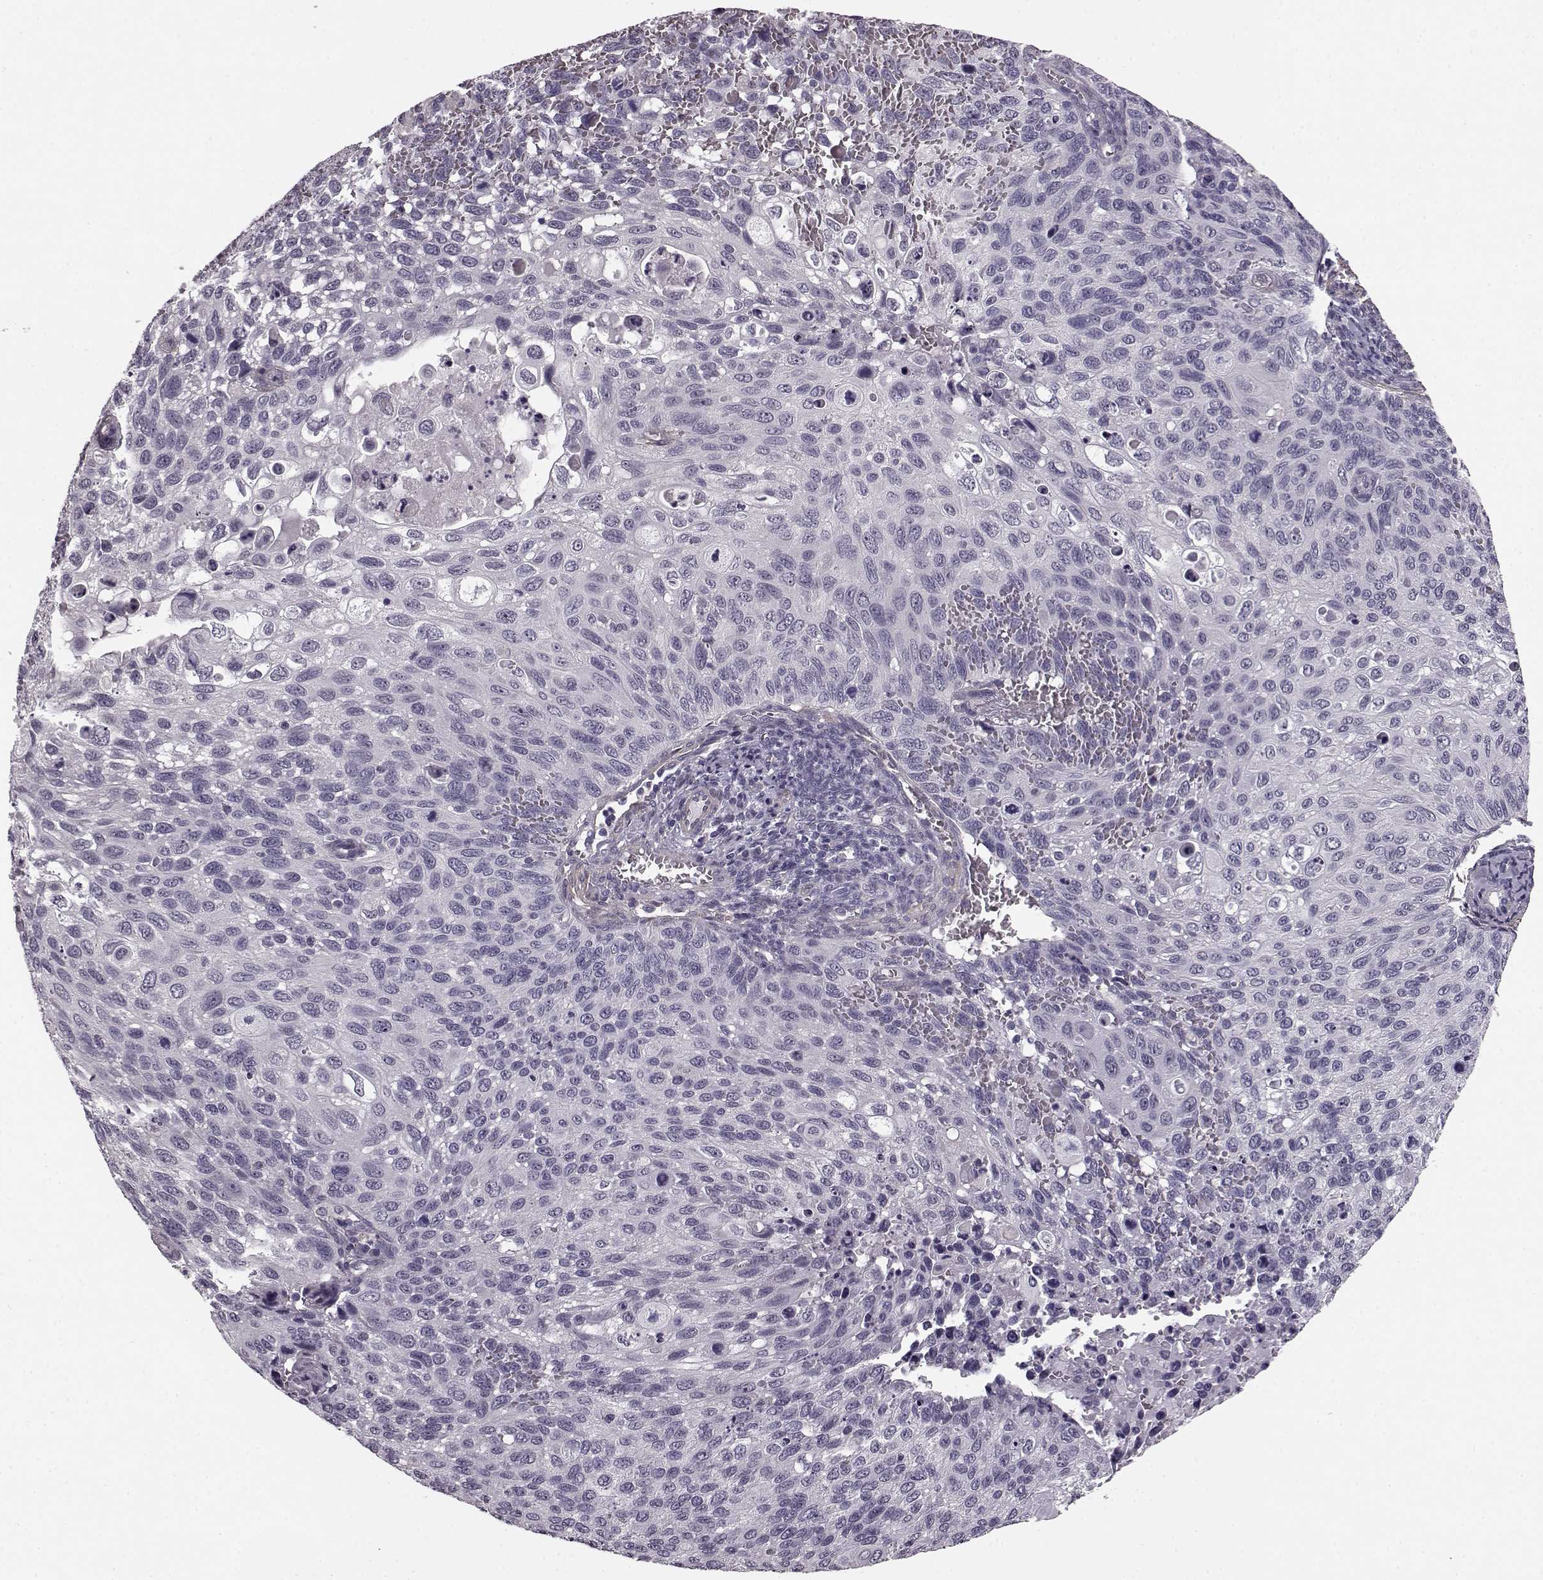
{"staining": {"intensity": "negative", "quantity": "none", "location": "none"}, "tissue": "cervical cancer", "cell_type": "Tumor cells", "image_type": "cancer", "snomed": [{"axis": "morphology", "description": "Squamous cell carcinoma, NOS"}, {"axis": "topography", "description": "Cervix"}], "caption": "Tumor cells are negative for brown protein staining in squamous cell carcinoma (cervical).", "gene": "SLCO3A1", "patient": {"sex": "female", "age": 70}}